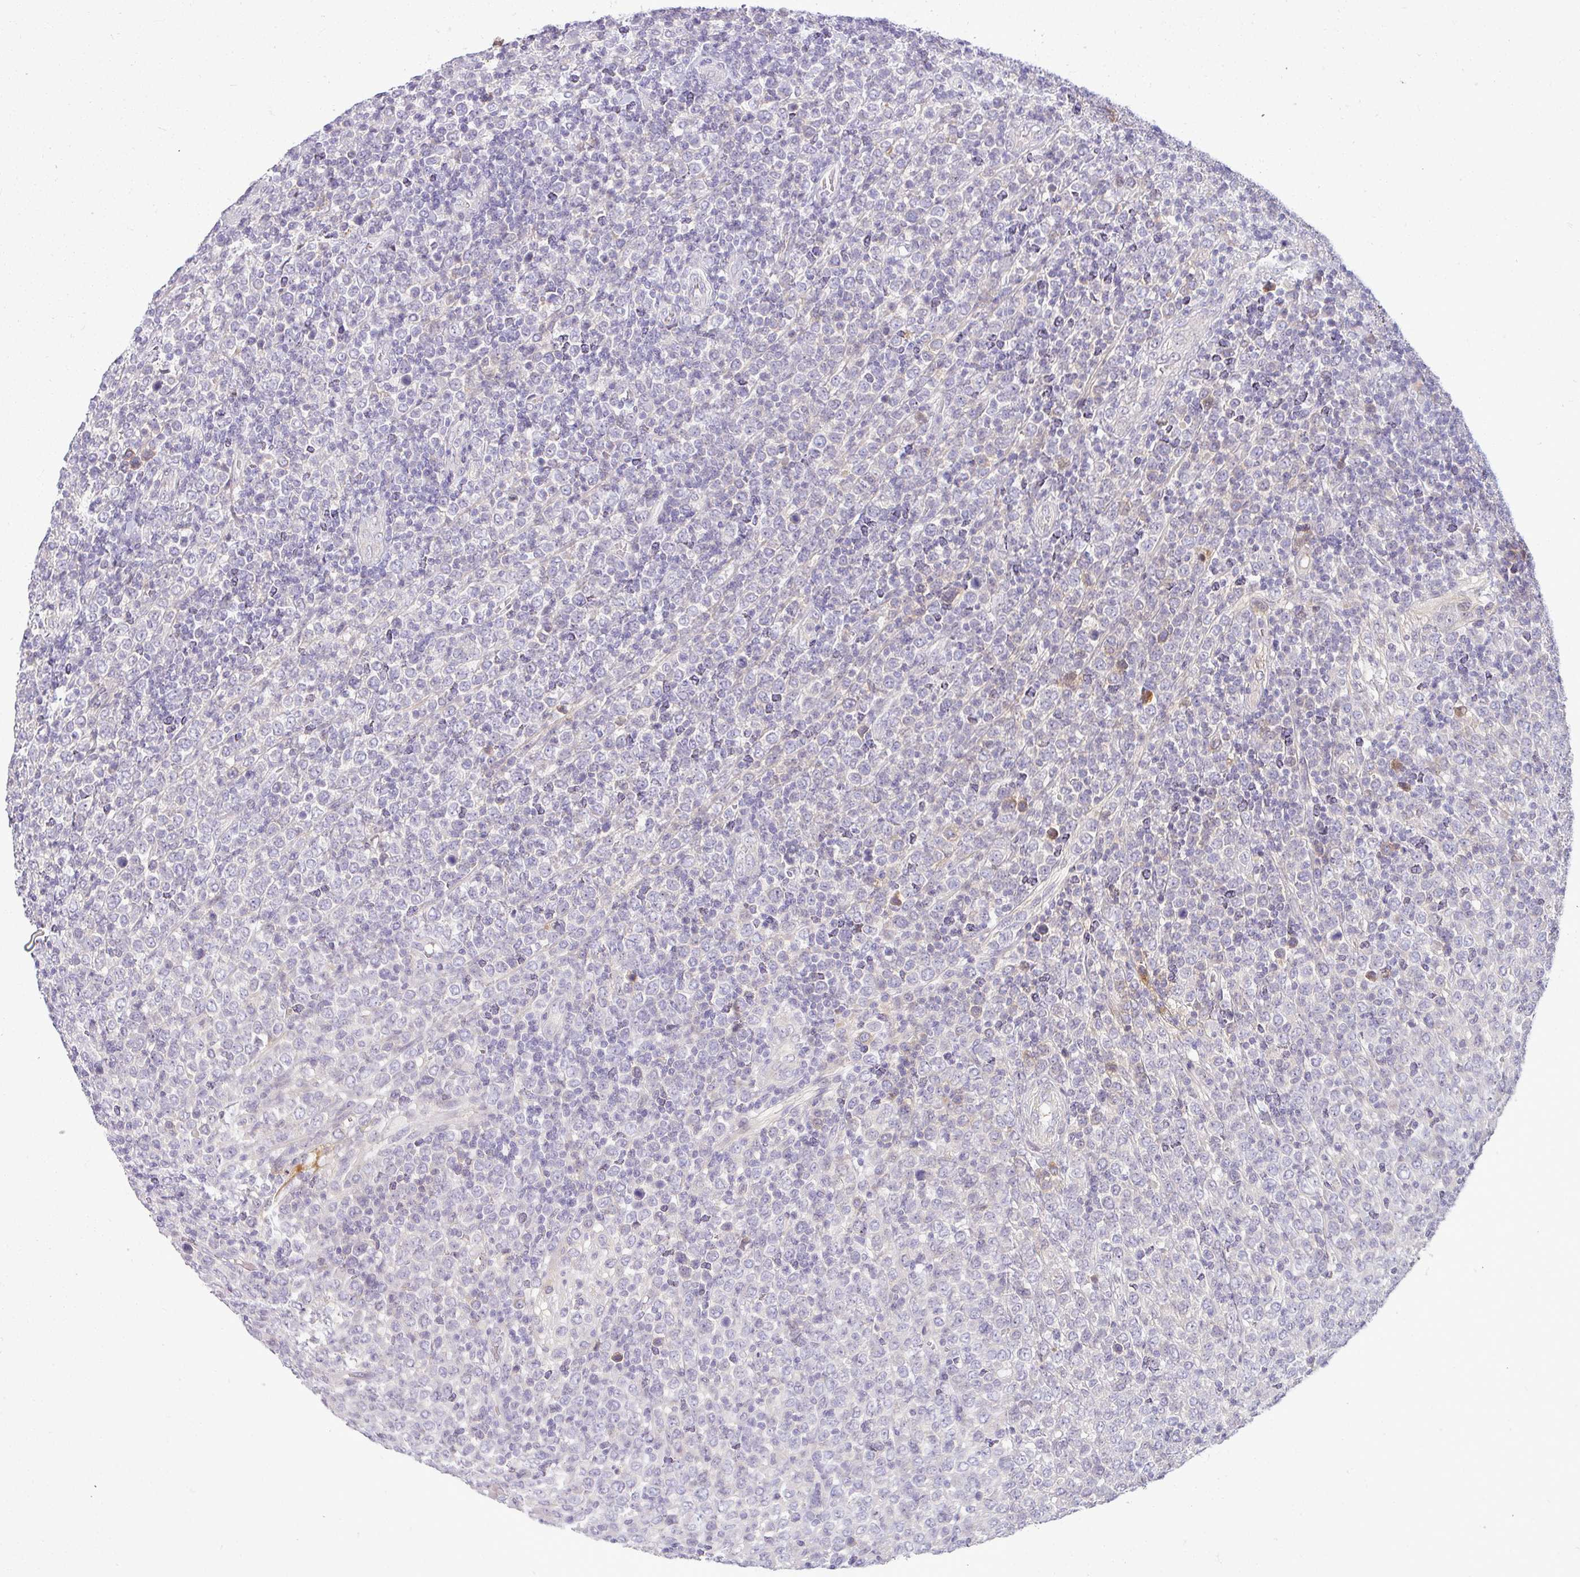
{"staining": {"intensity": "negative", "quantity": "none", "location": "none"}, "tissue": "lymphoma", "cell_type": "Tumor cells", "image_type": "cancer", "snomed": [{"axis": "morphology", "description": "Malignant lymphoma, non-Hodgkin's type, High grade"}, {"axis": "topography", "description": "Soft tissue"}], "caption": "Protein analysis of high-grade malignant lymphoma, non-Hodgkin's type exhibits no significant staining in tumor cells. Brightfield microscopy of immunohistochemistry (IHC) stained with DAB (brown) and hematoxylin (blue), captured at high magnification.", "gene": "APOM", "patient": {"sex": "female", "age": 56}}